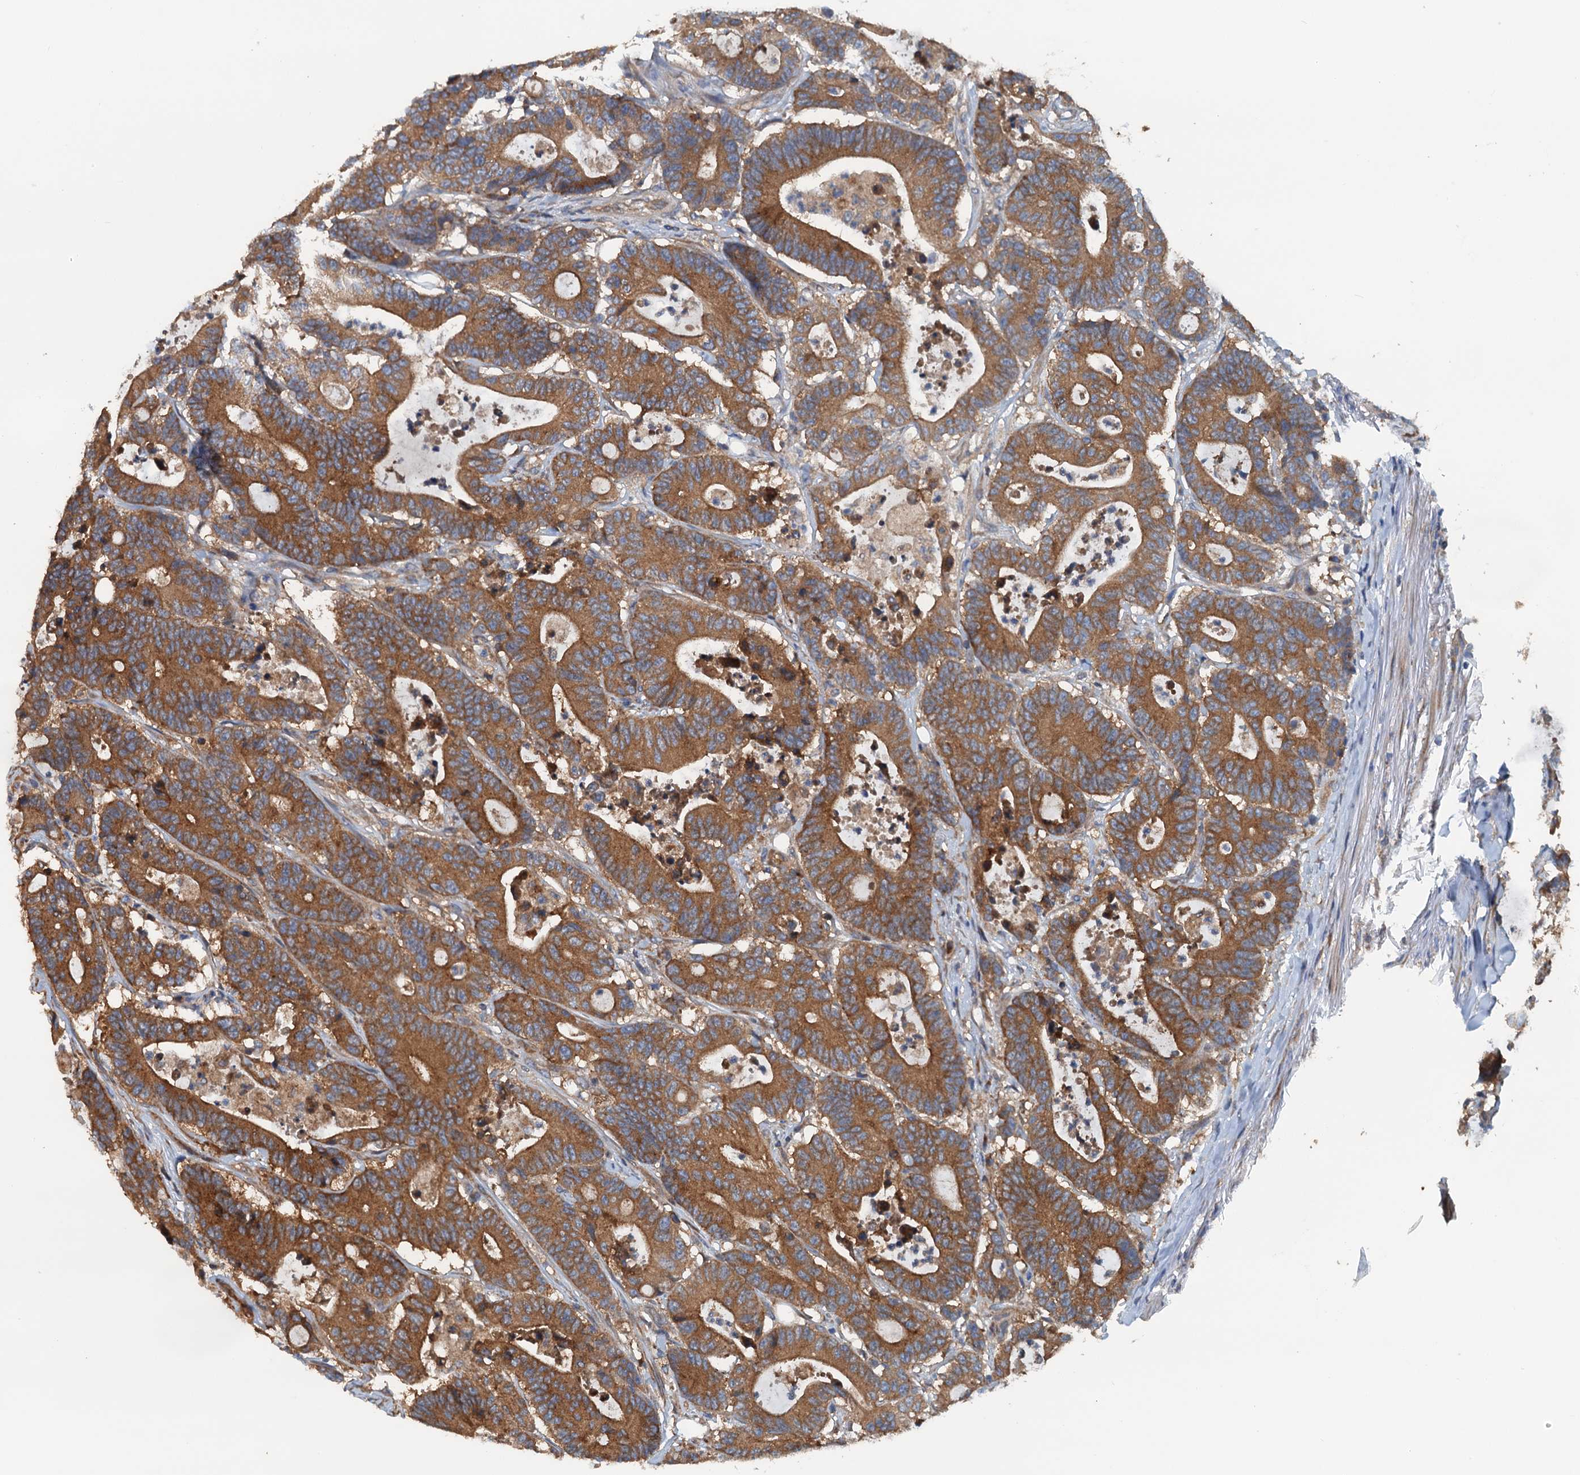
{"staining": {"intensity": "moderate", "quantity": ">75%", "location": "cytoplasmic/membranous"}, "tissue": "colorectal cancer", "cell_type": "Tumor cells", "image_type": "cancer", "snomed": [{"axis": "morphology", "description": "Adenocarcinoma, NOS"}, {"axis": "topography", "description": "Colon"}], "caption": "Tumor cells exhibit moderate cytoplasmic/membranous expression in approximately >75% of cells in colorectal cancer. The staining was performed using DAB (3,3'-diaminobenzidine), with brown indicating positive protein expression. Nuclei are stained blue with hematoxylin.", "gene": "COG3", "patient": {"sex": "female", "age": 84}}